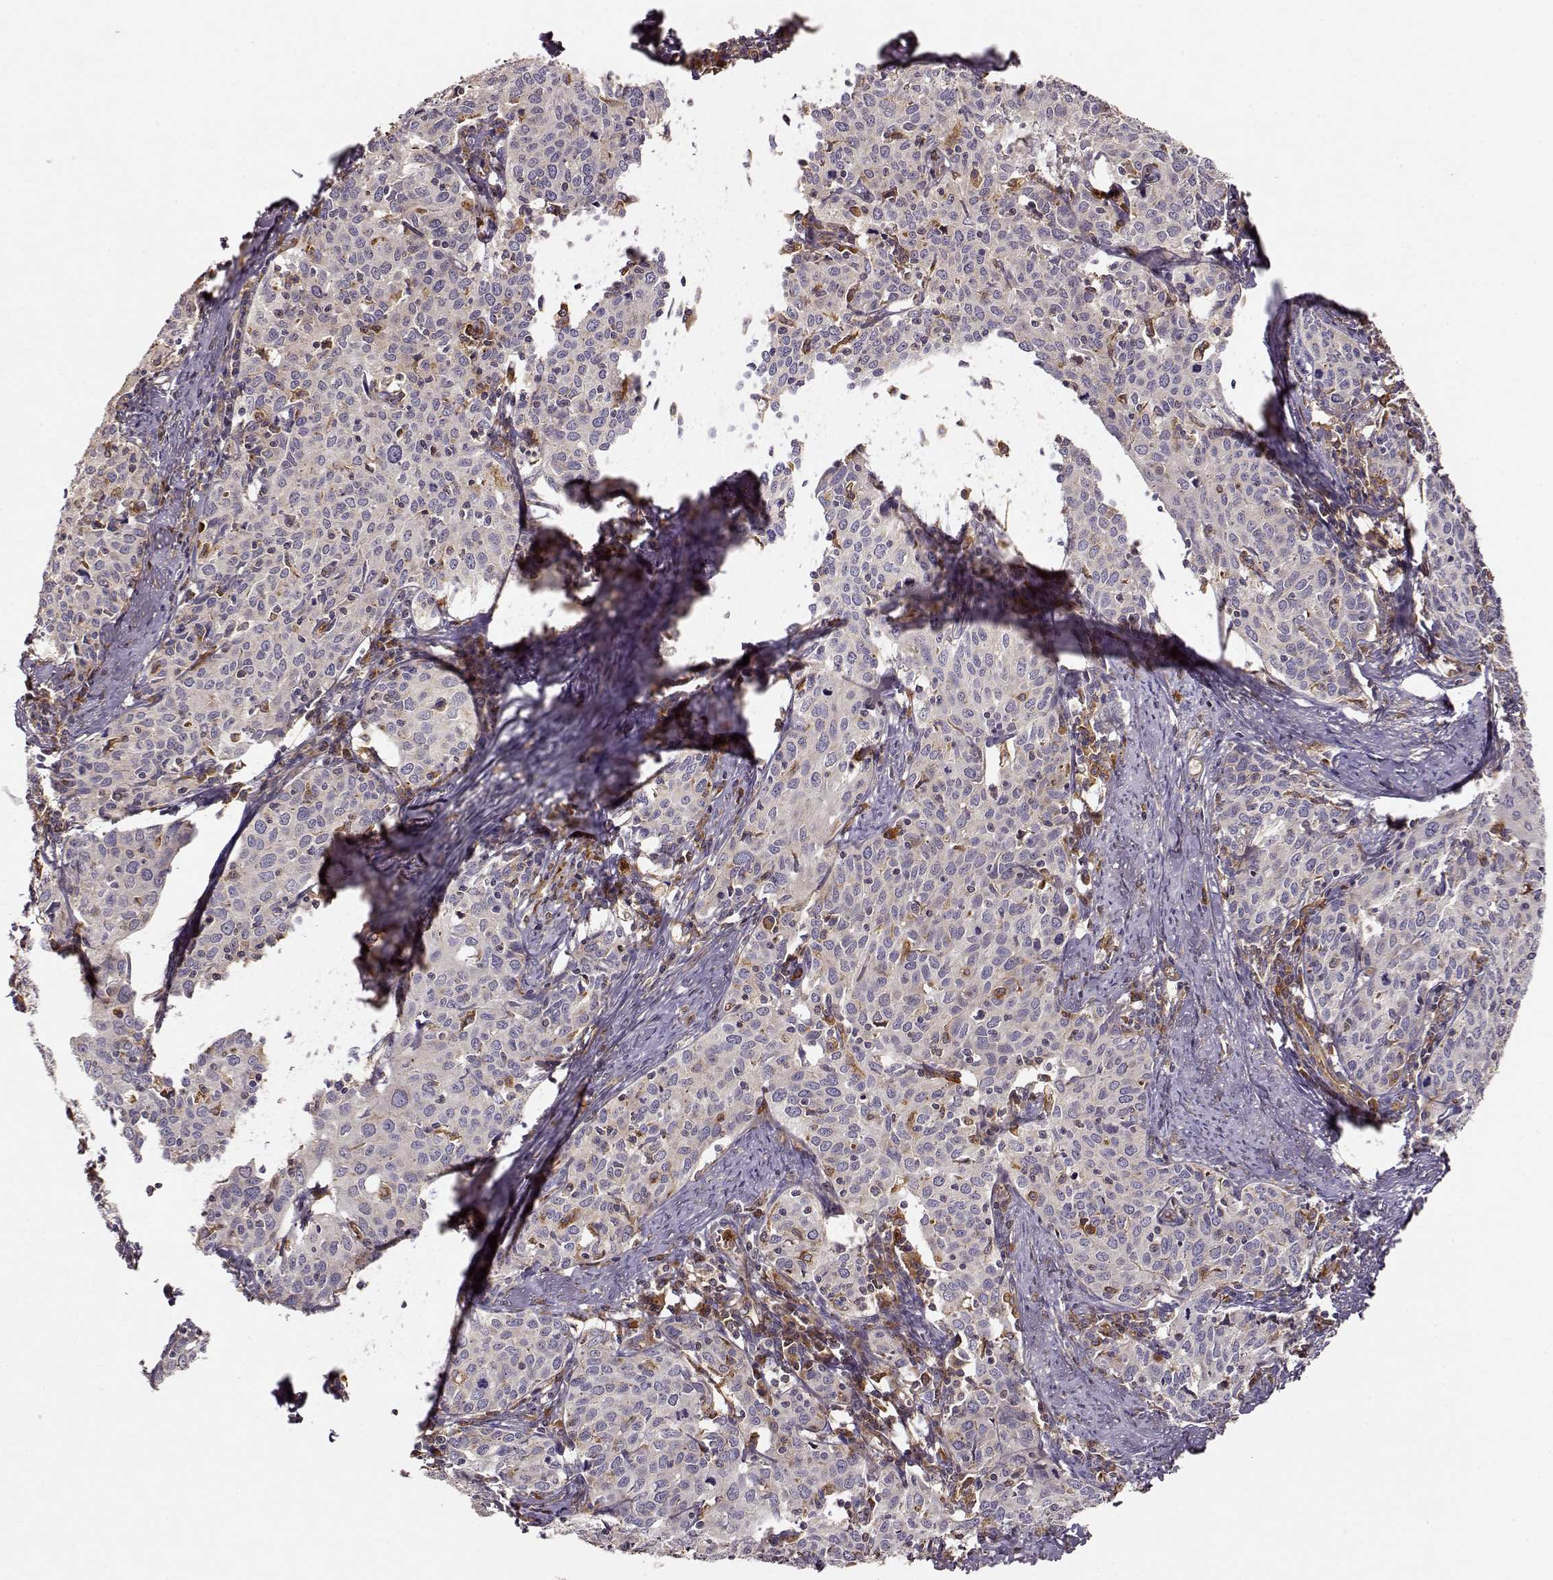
{"staining": {"intensity": "weak", "quantity": "25%-75%", "location": "cytoplasmic/membranous"}, "tissue": "cervical cancer", "cell_type": "Tumor cells", "image_type": "cancer", "snomed": [{"axis": "morphology", "description": "Squamous cell carcinoma, NOS"}, {"axis": "topography", "description": "Cervix"}], "caption": "Immunohistochemistry (IHC) micrograph of cervical squamous cell carcinoma stained for a protein (brown), which reveals low levels of weak cytoplasmic/membranous staining in about 25%-75% of tumor cells.", "gene": "ARHGEF2", "patient": {"sex": "female", "age": 62}}